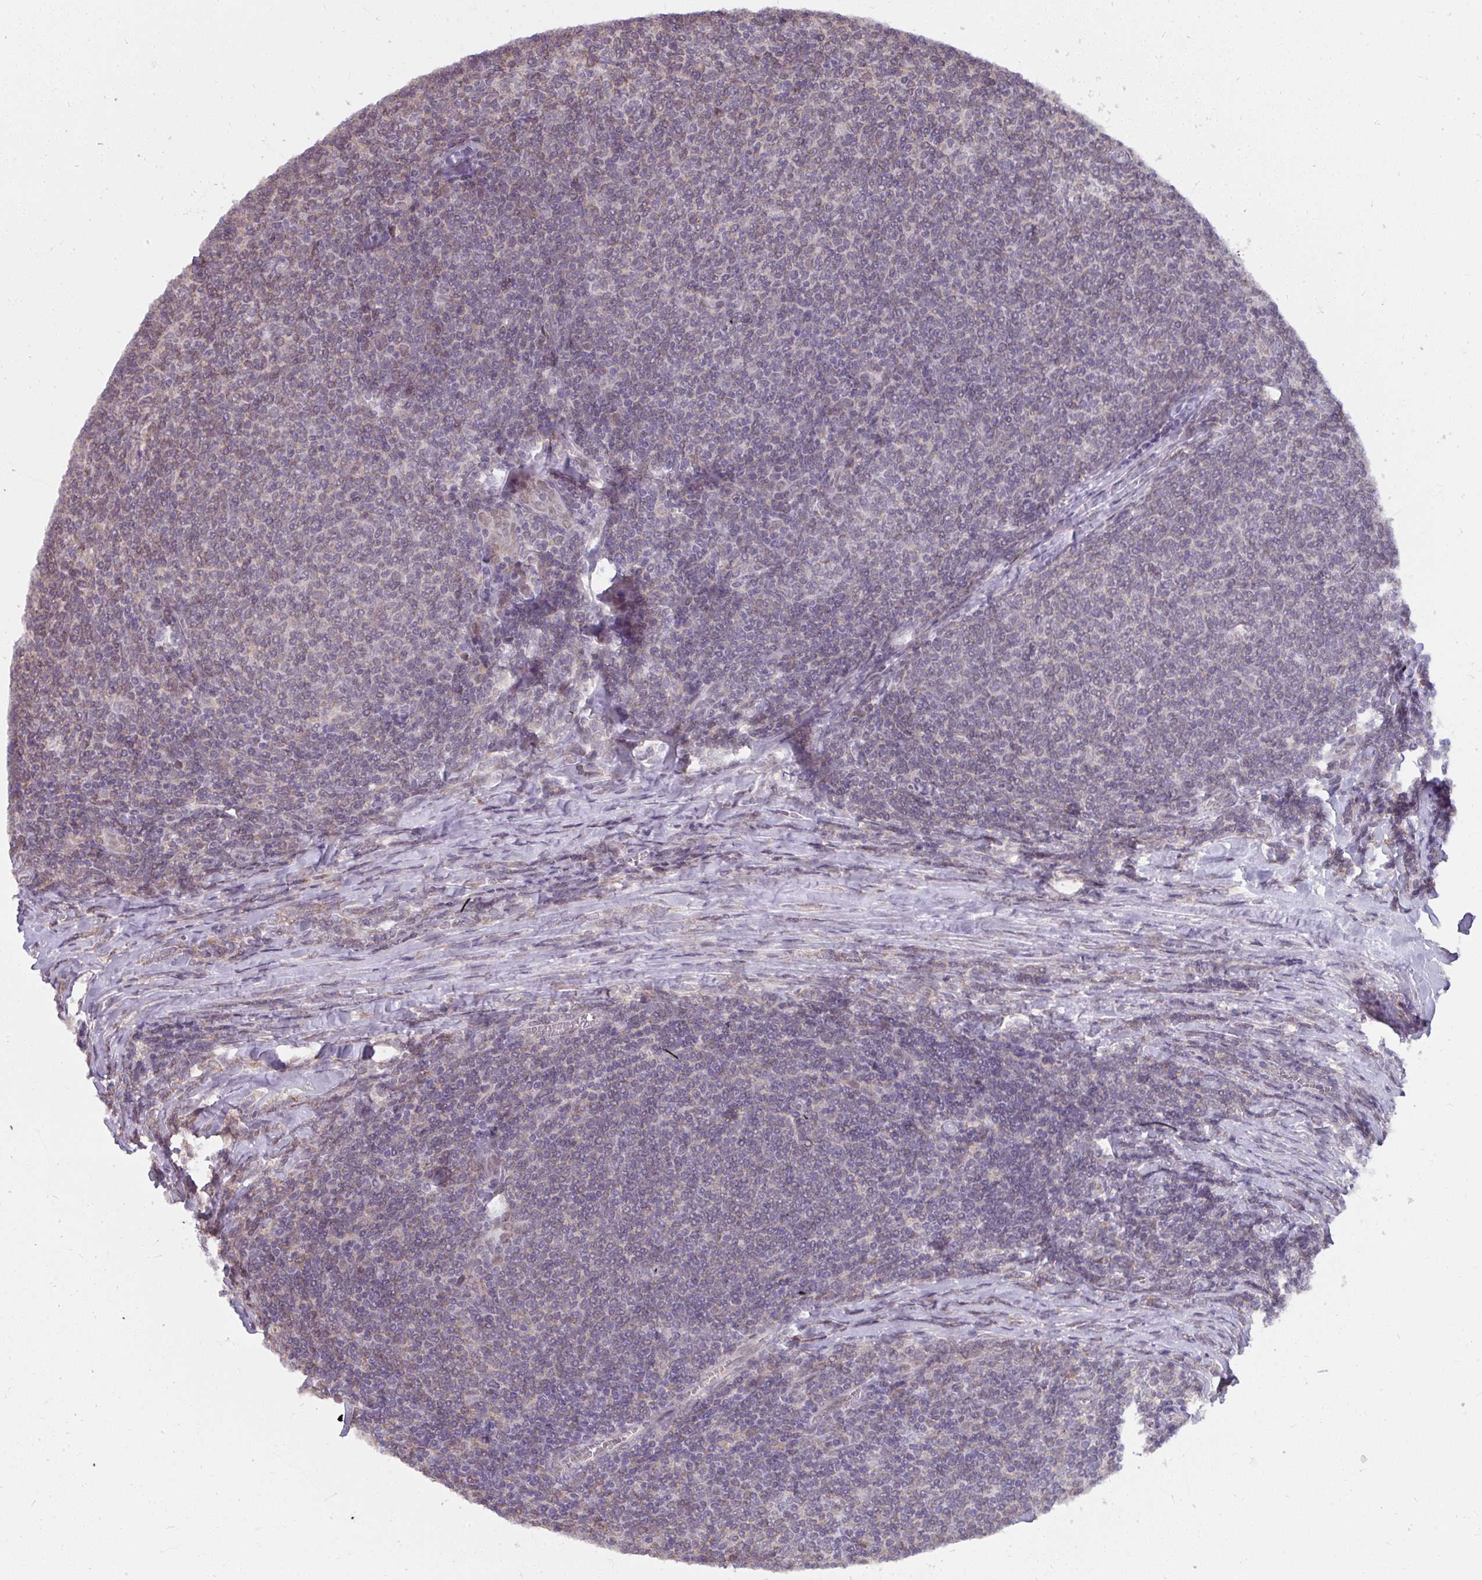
{"staining": {"intensity": "weak", "quantity": "<25%", "location": "nuclear"}, "tissue": "lymphoma", "cell_type": "Tumor cells", "image_type": "cancer", "snomed": [{"axis": "morphology", "description": "Malignant lymphoma, non-Hodgkin's type, Low grade"}, {"axis": "topography", "description": "Lymph node"}], "caption": "A high-resolution histopathology image shows IHC staining of low-grade malignant lymphoma, non-Hodgkin's type, which exhibits no significant positivity in tumor cells.", "gene": "NMNAT1", "patient": {"sex": "male", "age": 52}}